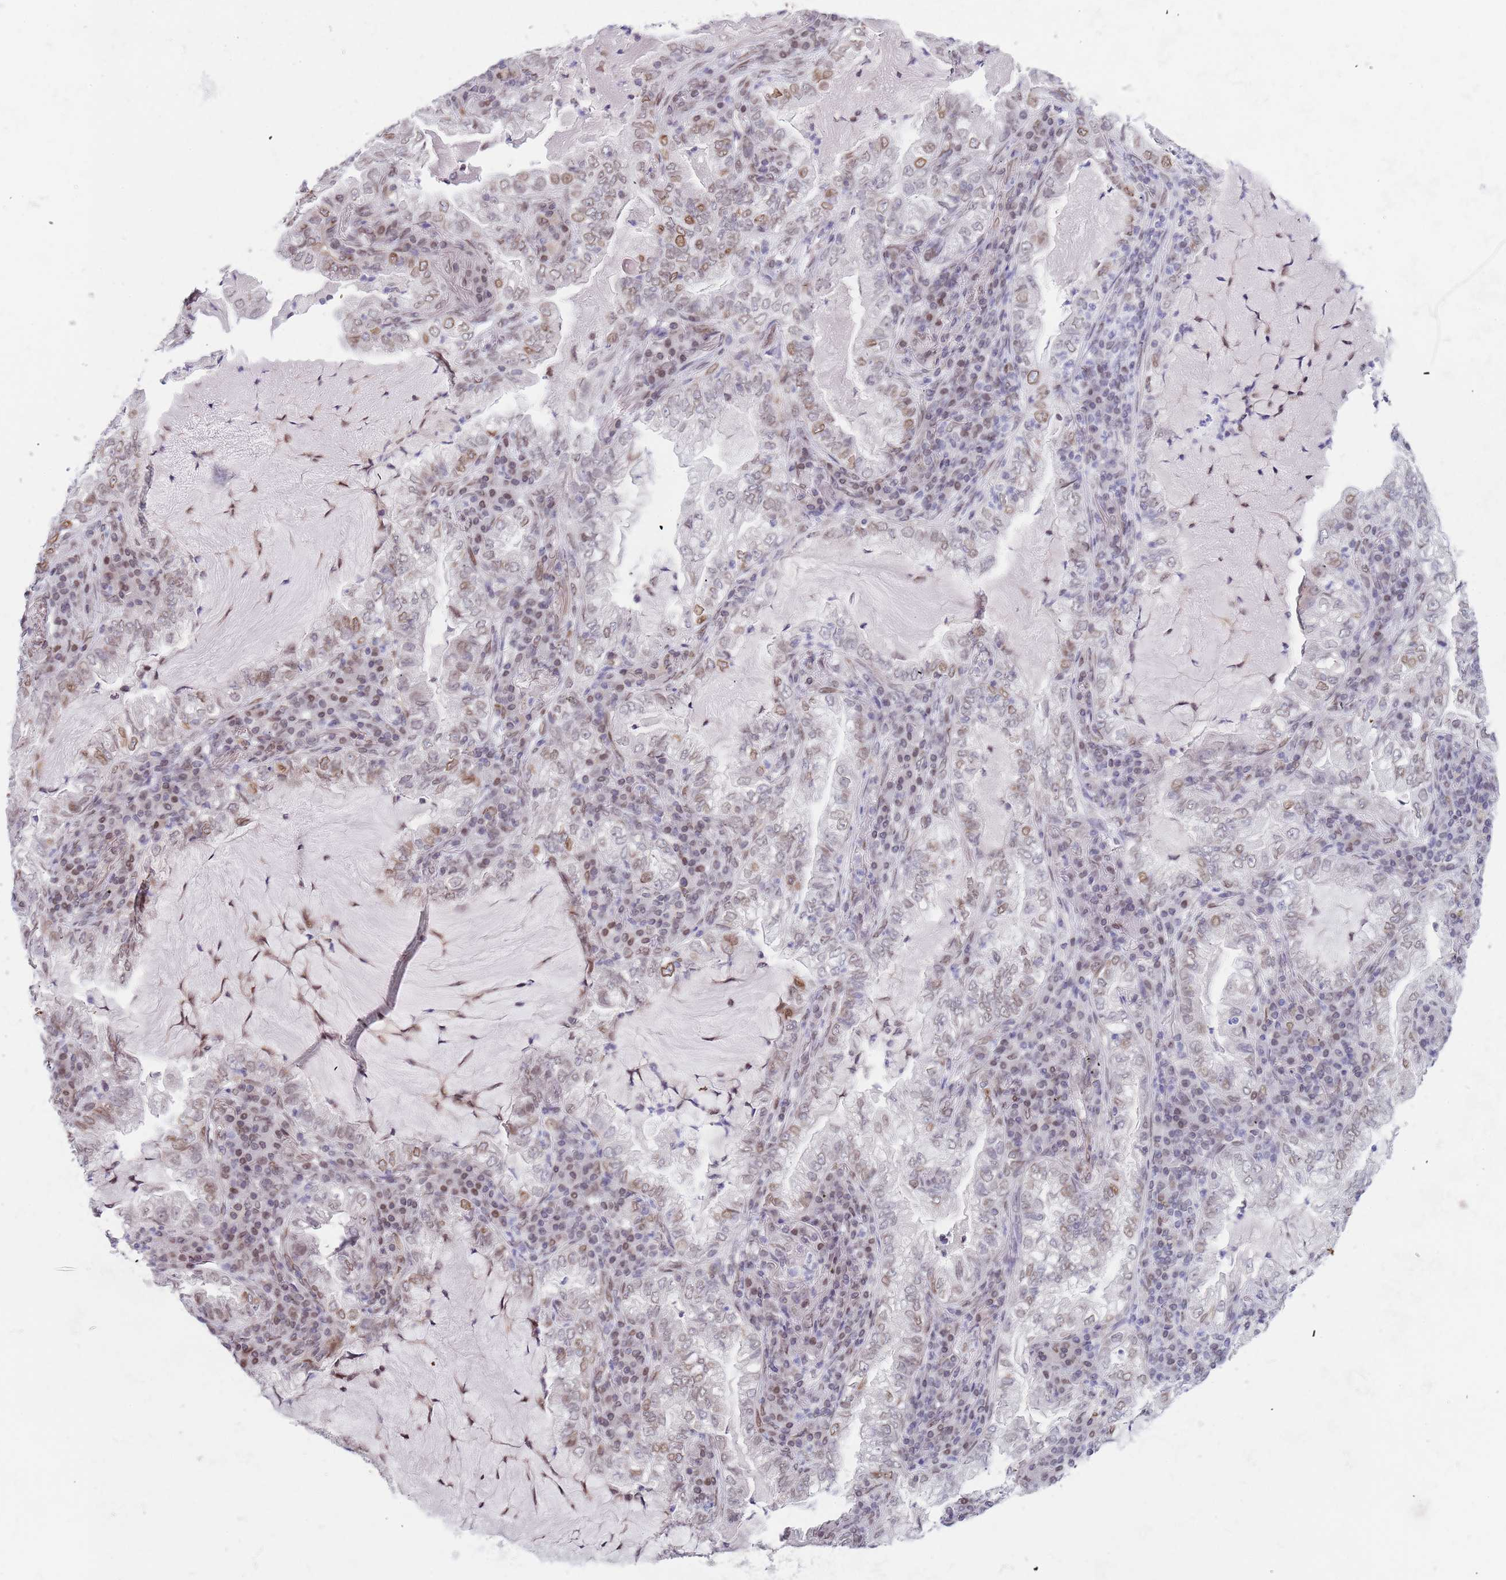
{"staining": {"intensity": "moderate", "quantity": "25%-75%", "location": "cytoplasmic/membranous,nuclear"}, "tissue": "lung cancer", "cell_type": "Tumor cells", "image_type": "cancer", "snomed": [{"axis": "morphology", "description": "Adenocarcinoma, NOS"}, {"axis": "topography", "description": "Lung"}], "caption": "Brown immunohistochemical staining in lung cancer (adenocarcinoma) displays moderate cytoplasmic/membranous and nuclear positivity in approximately 25%-75% of tumor cells.", "gene": "KLHDC2", "patient": {"sex": "female", "age": 73}}